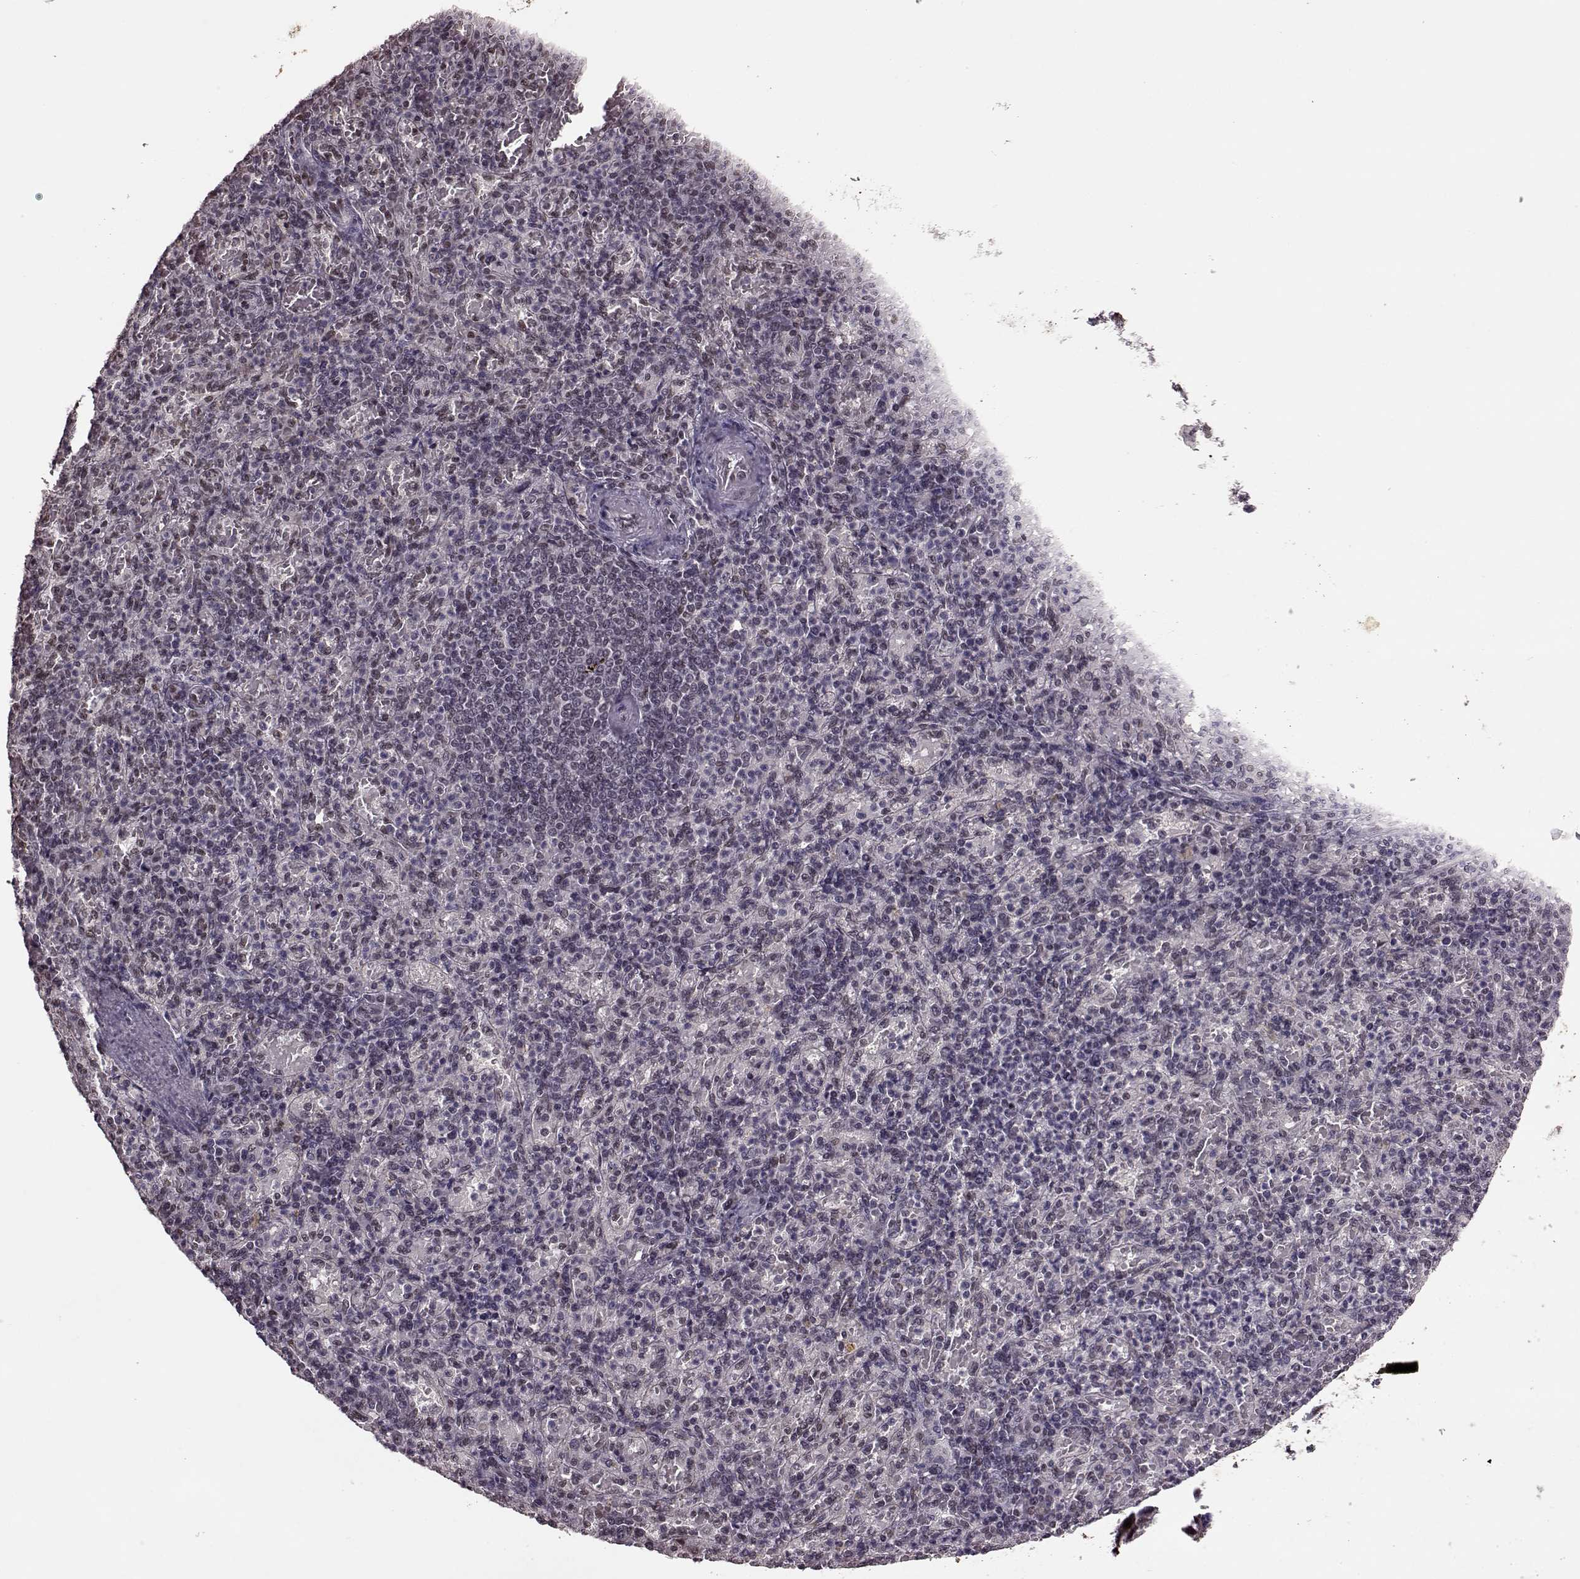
{"staining": {"intensity": "moderate", "quantity": "<25%", "location": "nuclear"}, "tissue": "spleen", "cell_type": "Cells in red pulp", "image_type": "normal", "snomed": [{"axis": "morphology", "description": "Normal tissue, NOS"}, {"axis": "topography", "description": "Spleen"}], "caption": "Moderate nuclear expression for a protein is identified in about <25% of cells in red pulp of unremarkable spleen using immunohistochemistry (IHC).", "gene": "FTO", "patient": {"sex": "female", "age": 74}}